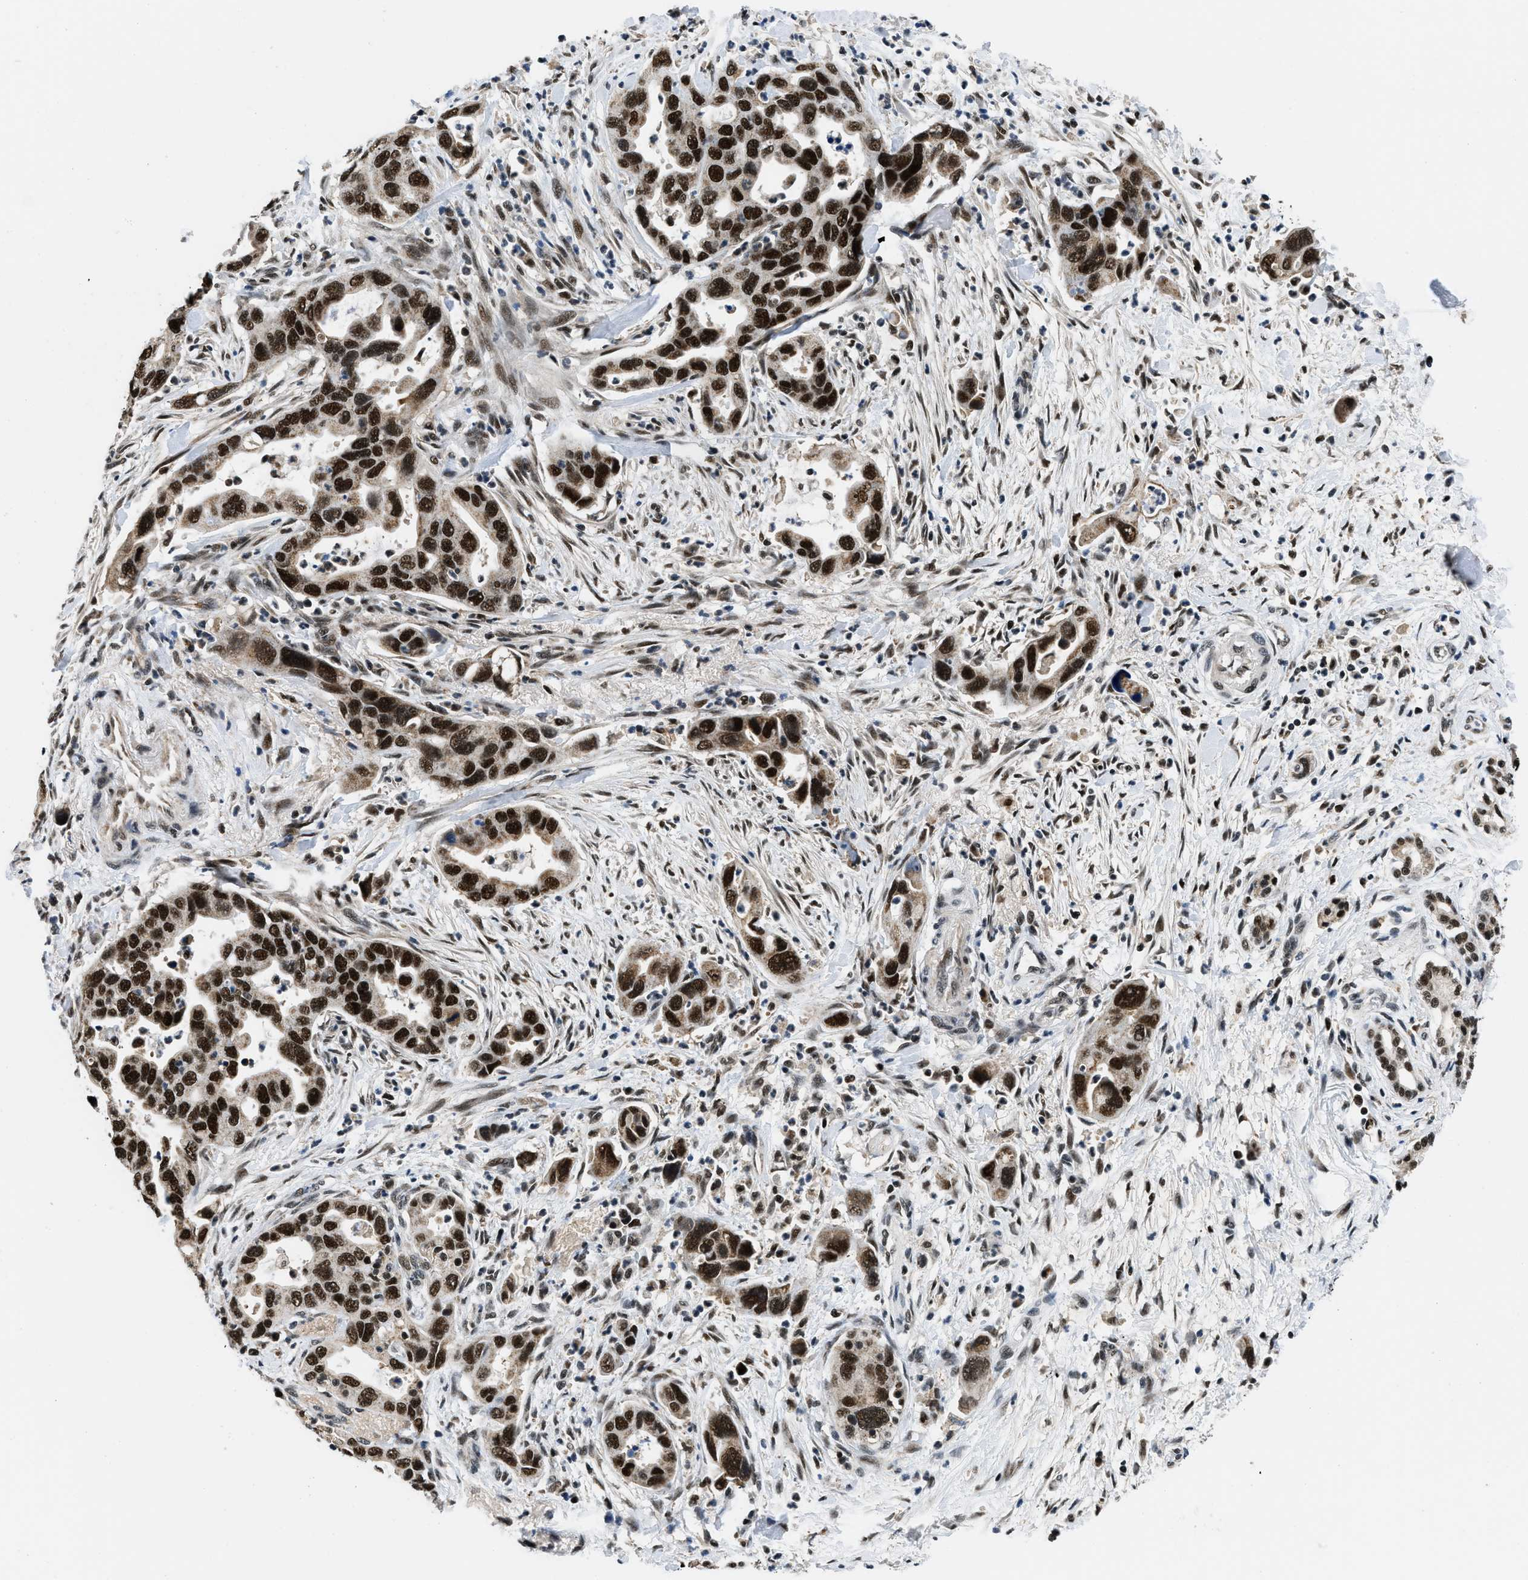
{"staining": {"intensity": "strong", "quantity": ">75%", "location": "nuclear"}, "tissue": "pancreatic cancer", "cell_type": "Tumor cells", "image_type": "cancer", "snomed": [{"axis": "morphology", "description": "Normal tissue, NOS"}, {"axis": "morphology", "description": "Adenocarcinoma, NOS"}, {"axis": "topography", "description": "Pancreas"}], "caption": "Immunohistochemical staining of pancreatic cancer (adenocarcinoma) reveals high levels of strong nuclear staining in approximately >75% of tumor cells. (DAB IHC with brightfield microscopy, high magnification).", "gene": "KDM3B", "patient": {"sex": "female", "age": 71}}